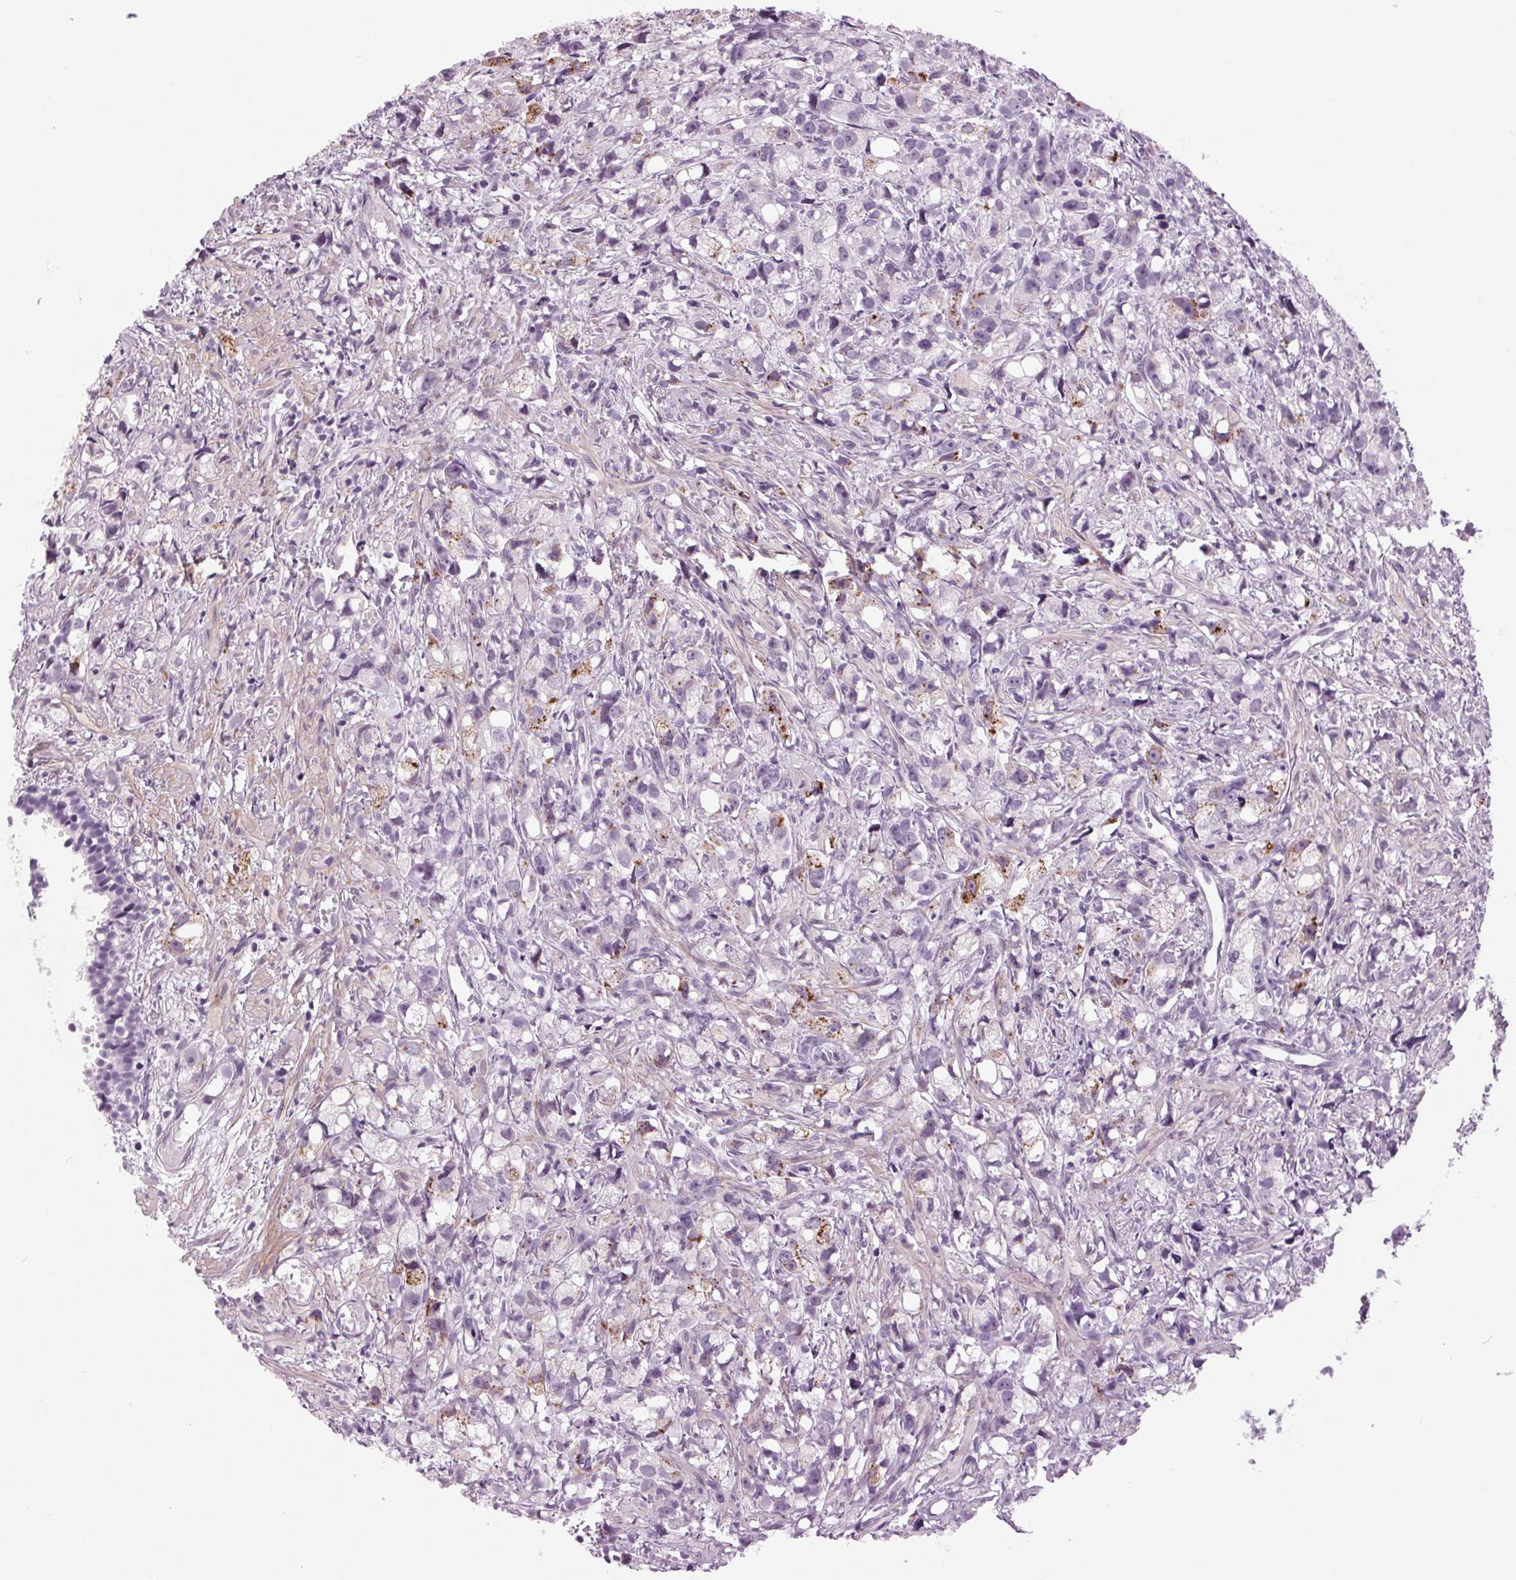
{"staining": {"intensity": "moderate", "quantity": "<25%", "location": "cytoplasmic/membranous"}, "tissue": "prostate cancer", "cell_type": "Tumor cells", "image_type": "cancer", "snomed": [{"axis": "morphology", "description": "Adenocarcinoma, High grade"}, {"axis": "topography", "description": "Prostate"}], "caption": "A high-resolution image shows immunohistochemistry (IHC) staining of prostate cancer (adenocarcinoma (high-grade)), which exhibits moderate cytoplasmic/membranous positivity in approximately <25% of tumor cells.", "gene": "DNAH12", "patient": {"sex": "male", "age": 75}}